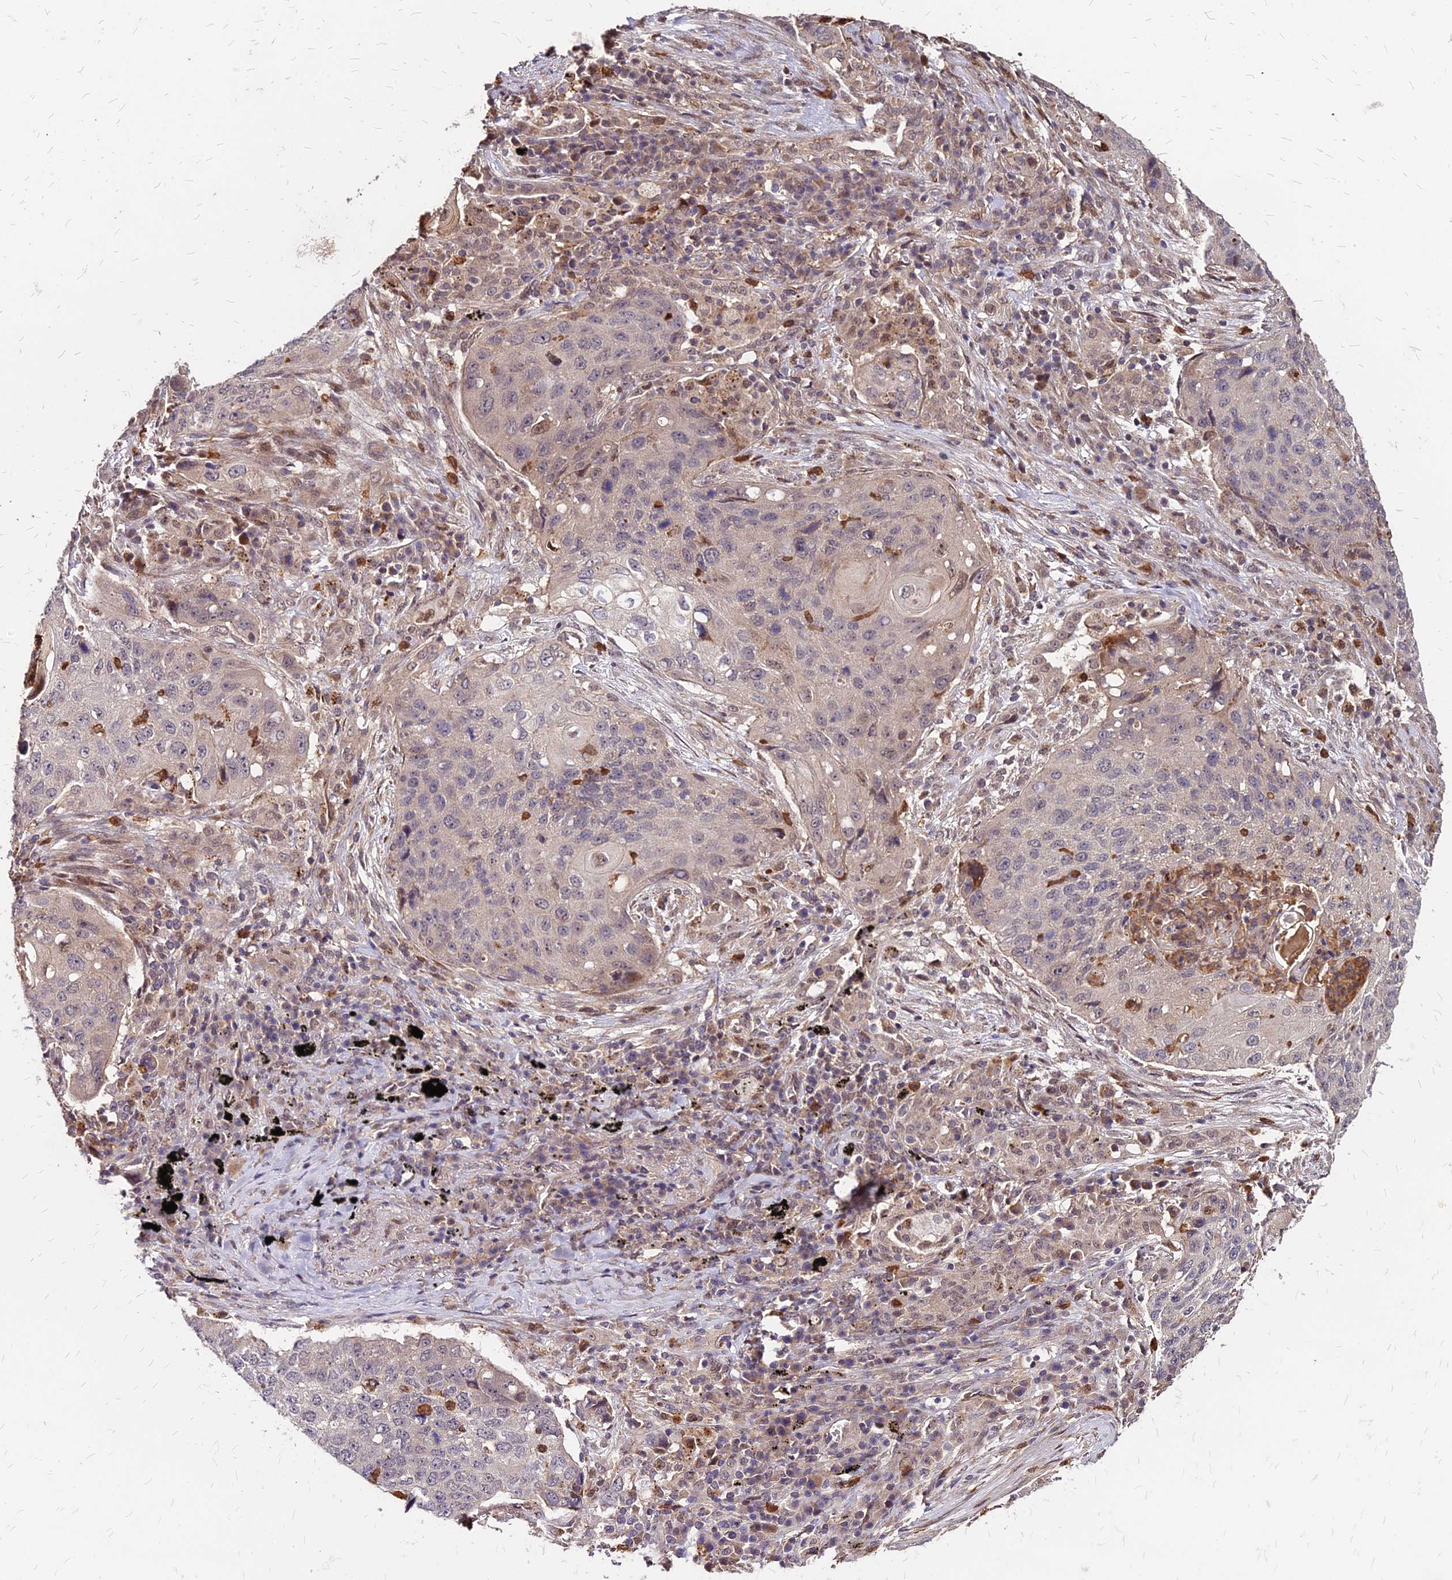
{"staining": {"intensity": "negative", "quantity": "none", "location": "none"}, "tissue": "lung cancer", "cell_type": "Tumor cells", "image_type": "cancer", "snomed": [{"axis": "morphology", "description": "Squamous cell carcinoma, NOS"}, {"axis": "topography", "description": "Lung"}], "caption": "A high-resolution micrograph shows immunohistochemistry staining of lung cancer, which demonstrates no significant staining in tumor cells. Nuclei are stained in blue.", "gene": "APBA3", "patient": {"sex": "female", "age": 63}}